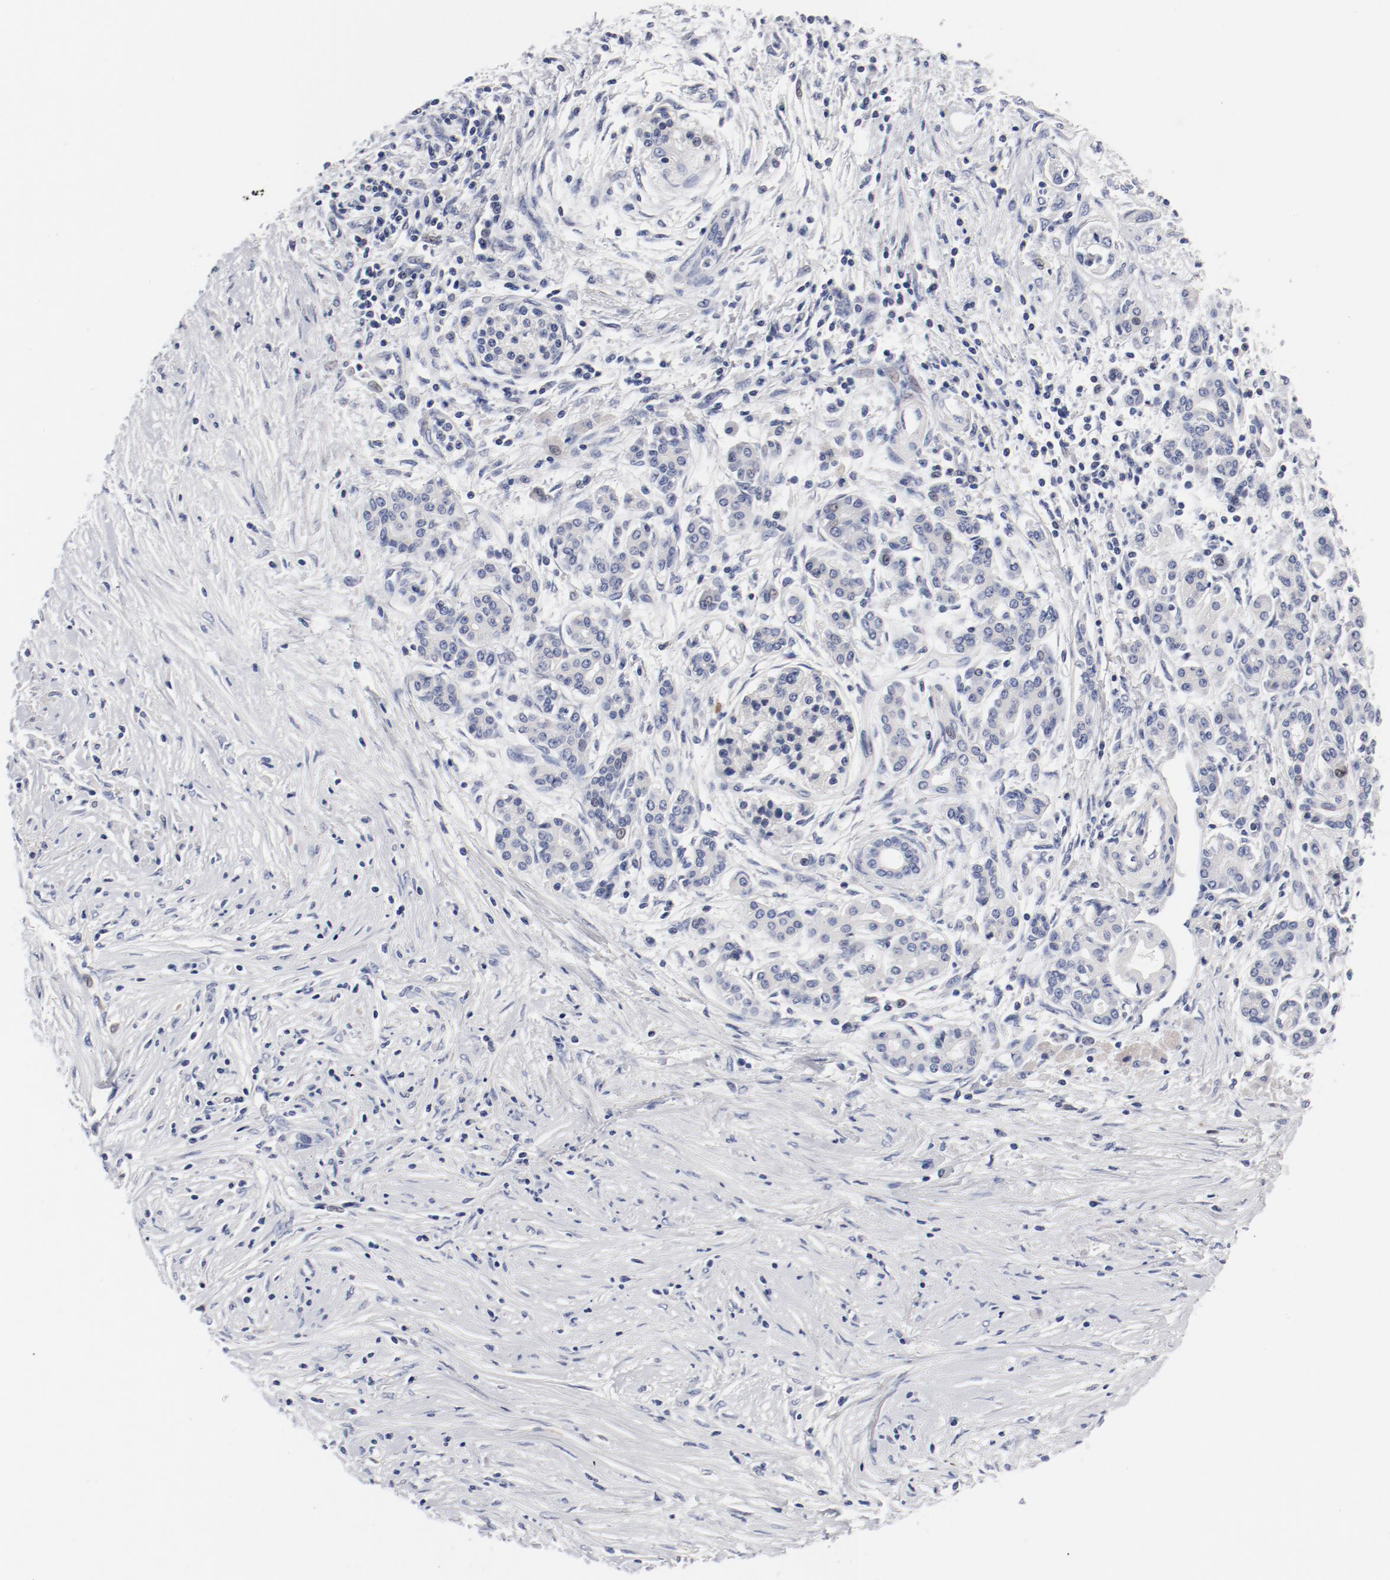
{"staining": {"intensity": "negative", "quantity": "none", "location": "none"}, "tissue": "pancreatic cancer", "cell_type": "Tumor cells", "image_type": "cancer", "snomed": [{"axis": "morphology", "description": "Adenocarcinoma, NOS"}, {"axis": "topography", "description": "Pancreas"}], "caption": "Tumor cells are negative for protein expression in human adenocarcinoma (pancreatic).", "gene": "KCNK13", "patient": {"sex": "female", "age": 59}}